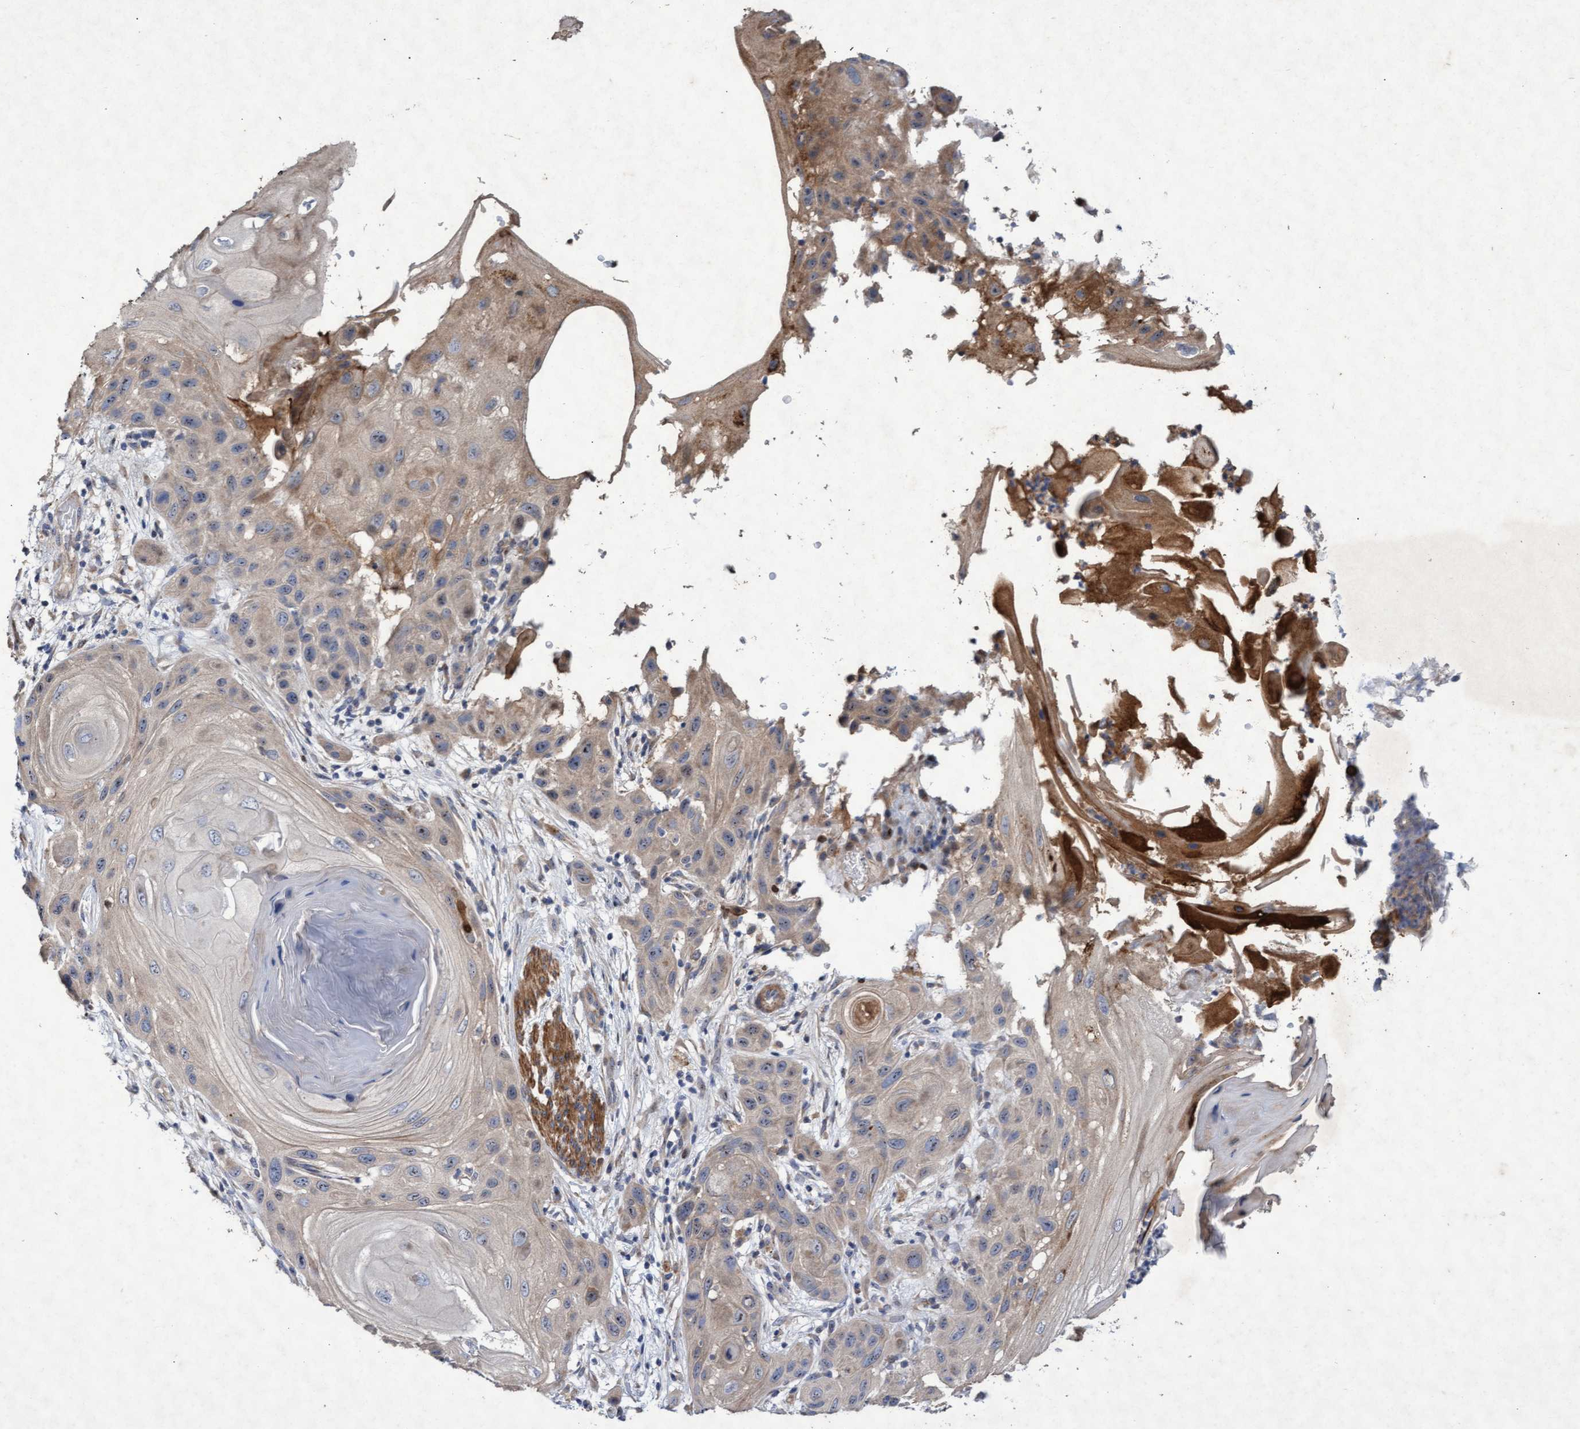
{"staining": {"intensity": "weak", "quantity": "<25%", "location": "cytoplasmic/membranous"}, "tissue": "skin cancer", "cell_type": "Tumor cells", "image_type": "cancer", "snomed": [{"axis": "morphology", "description": "Squamous cell carcinoma, NOS"}, {"axis": "topography", "description": "Skin"}], "caption": "A histopathology image of human squamous cell carcinoma (skin) is negative for staining in tumor cells.", "gene": "ABCF2", "patient": {"sex": "female", "age": 96}}